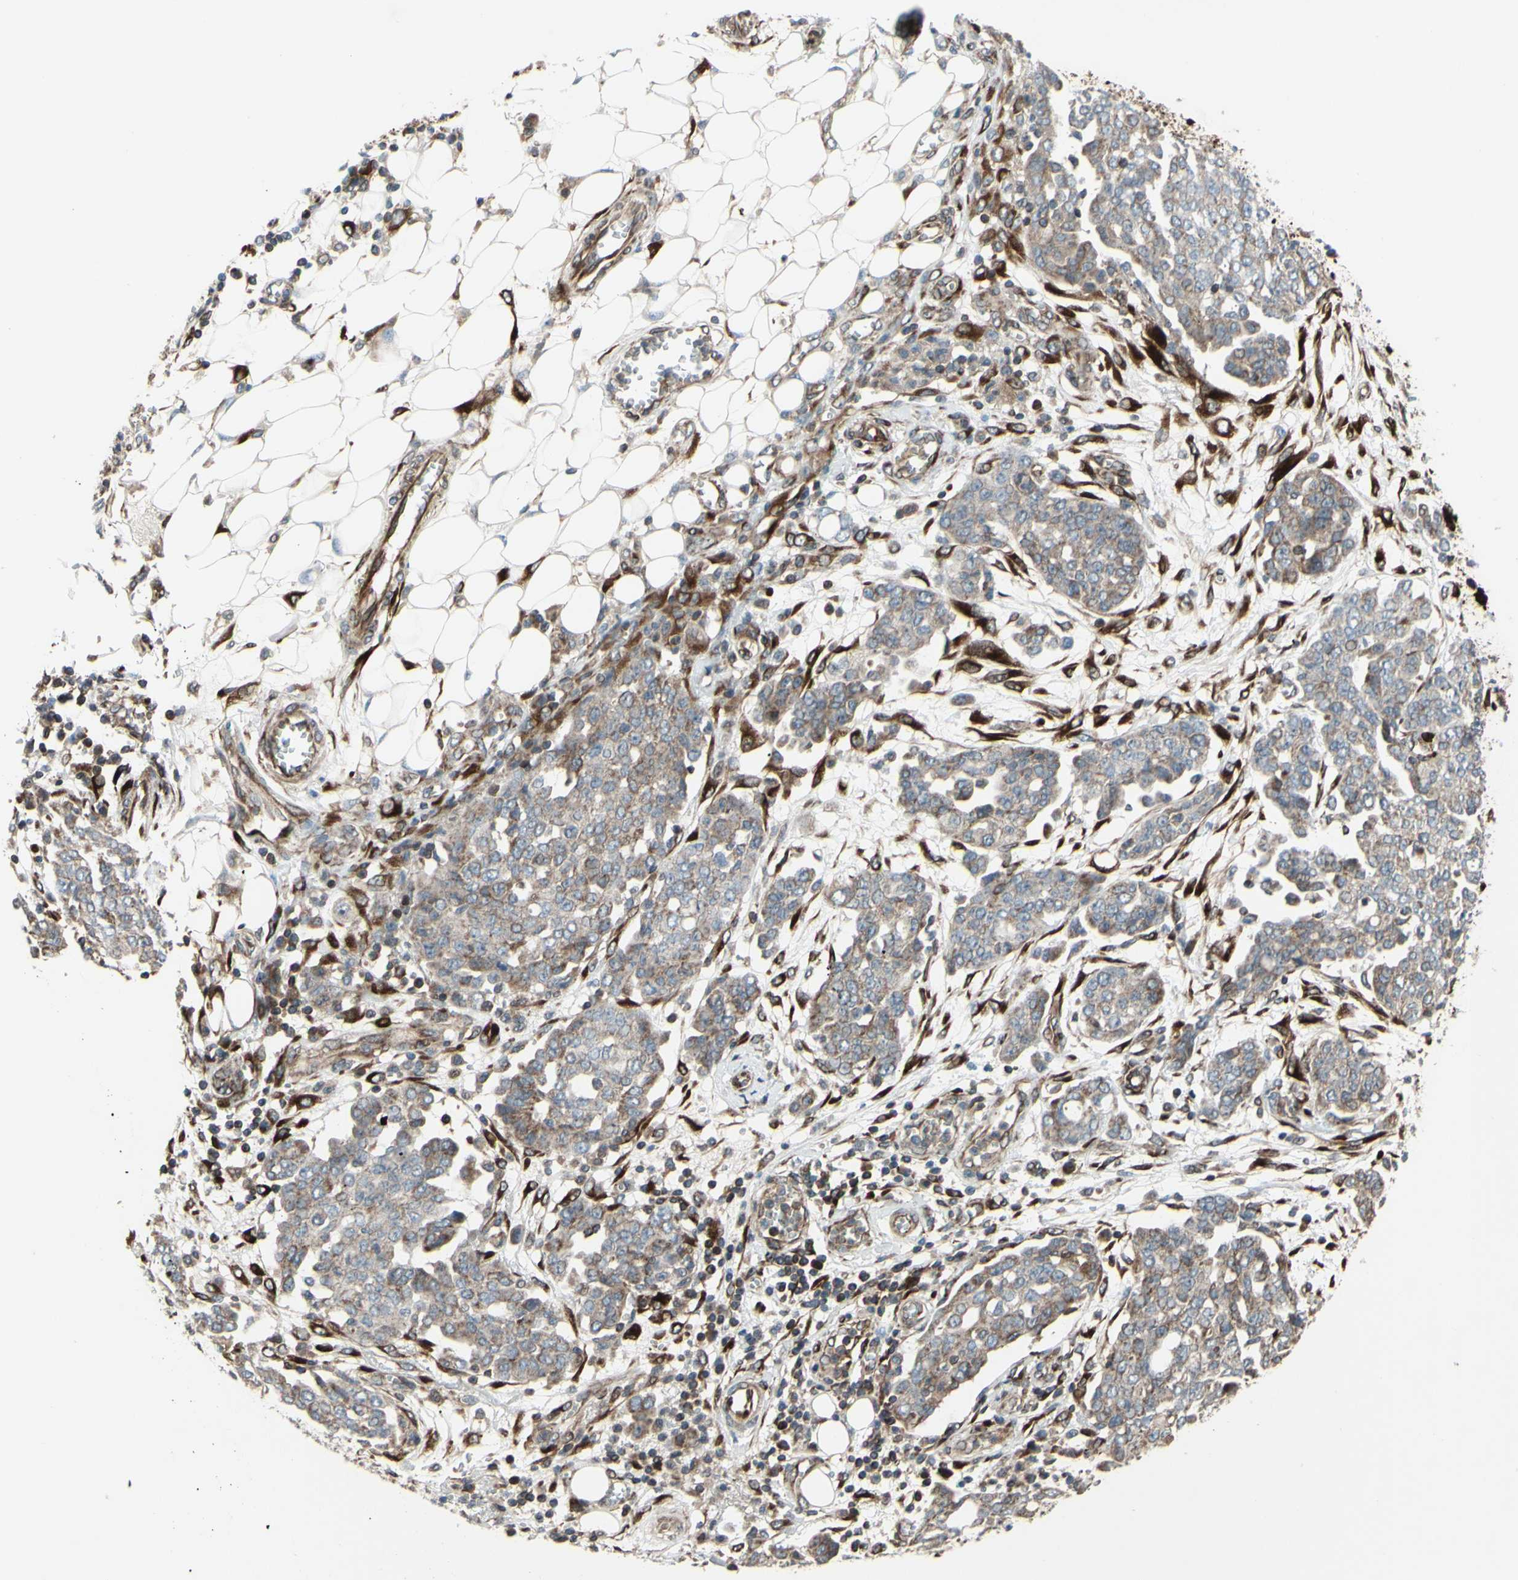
{"staining": {"intensity": "weak", "quantity": ">75%", "location": "cytoplasmic/membranous"}, "tissue": "ovarian cancer", "cell_type": "Tumor cells", "image_type": "cancer", "snomed": [{"axis": "morphology", "description": "Cystadenocarcinoma, serous, NOS"}, {"axis": "topography", "description": "Soft tissue"}, {"axis": "topography", "description": "Ovary"}], "caption": "Immunohistochemistry (DAB (3,3'-diaminobenzidine)) staining of ovarian cancer displays weak cytoplasmic/membranous protein positivity in approximately >75% of tumor cells.", "gene": "PRAF2", "patient": {"sex": "female", "age": 57}}